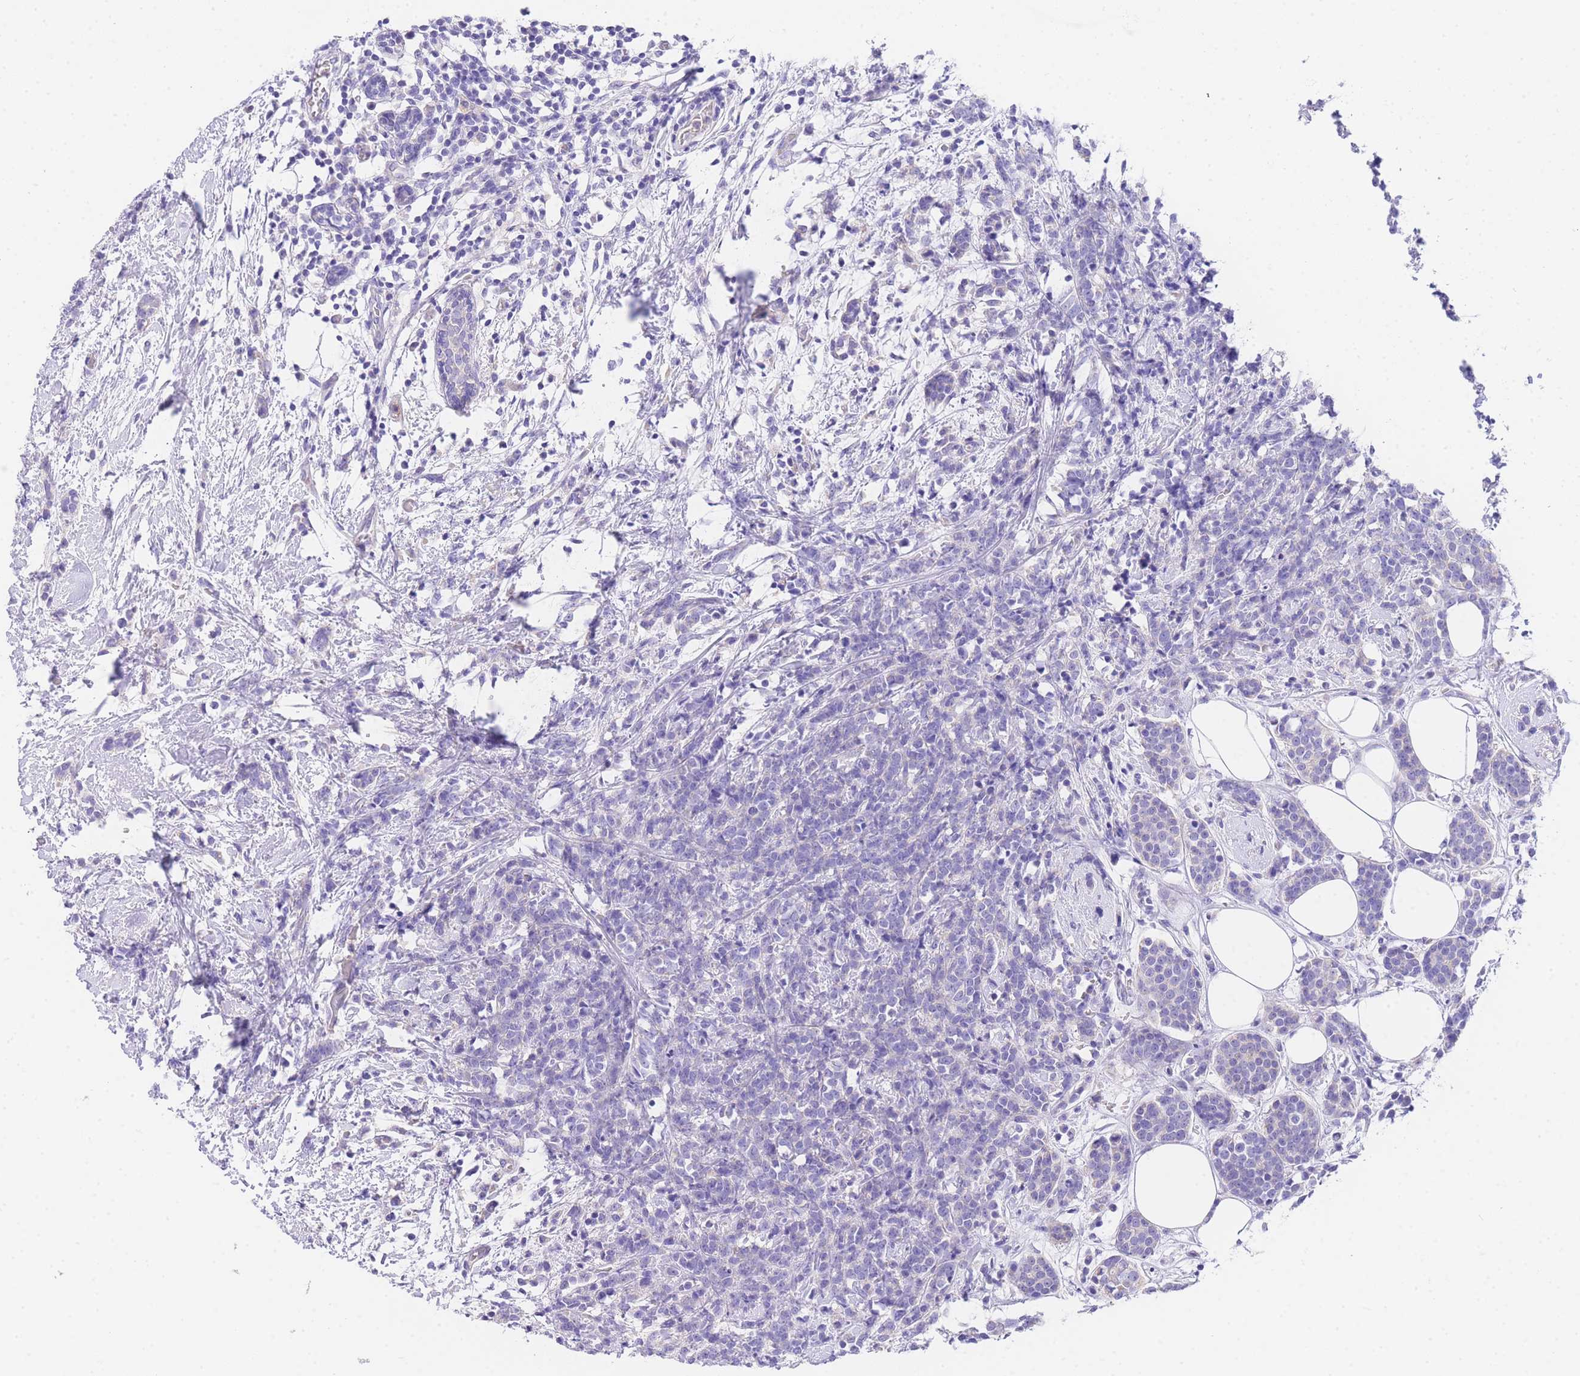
{"staining": {"intensity": "negative", "quantity": "none", "location": "none"}, "tissue": "breast cancer", "cell_type": "Tumor cells", "image_type": "cancer", "snomed": [{"axis": "morphology", "description": "Lobular carcinoma"}, {"axis": "topography", "description": "Breast"}], "caption": "DAB immunohistochemical staining of lobular carcinoma (breast) reveals no significant positivity in tumor cells.", "gene": "EPN2", "patient": {"sex": "female", "age": 58}}